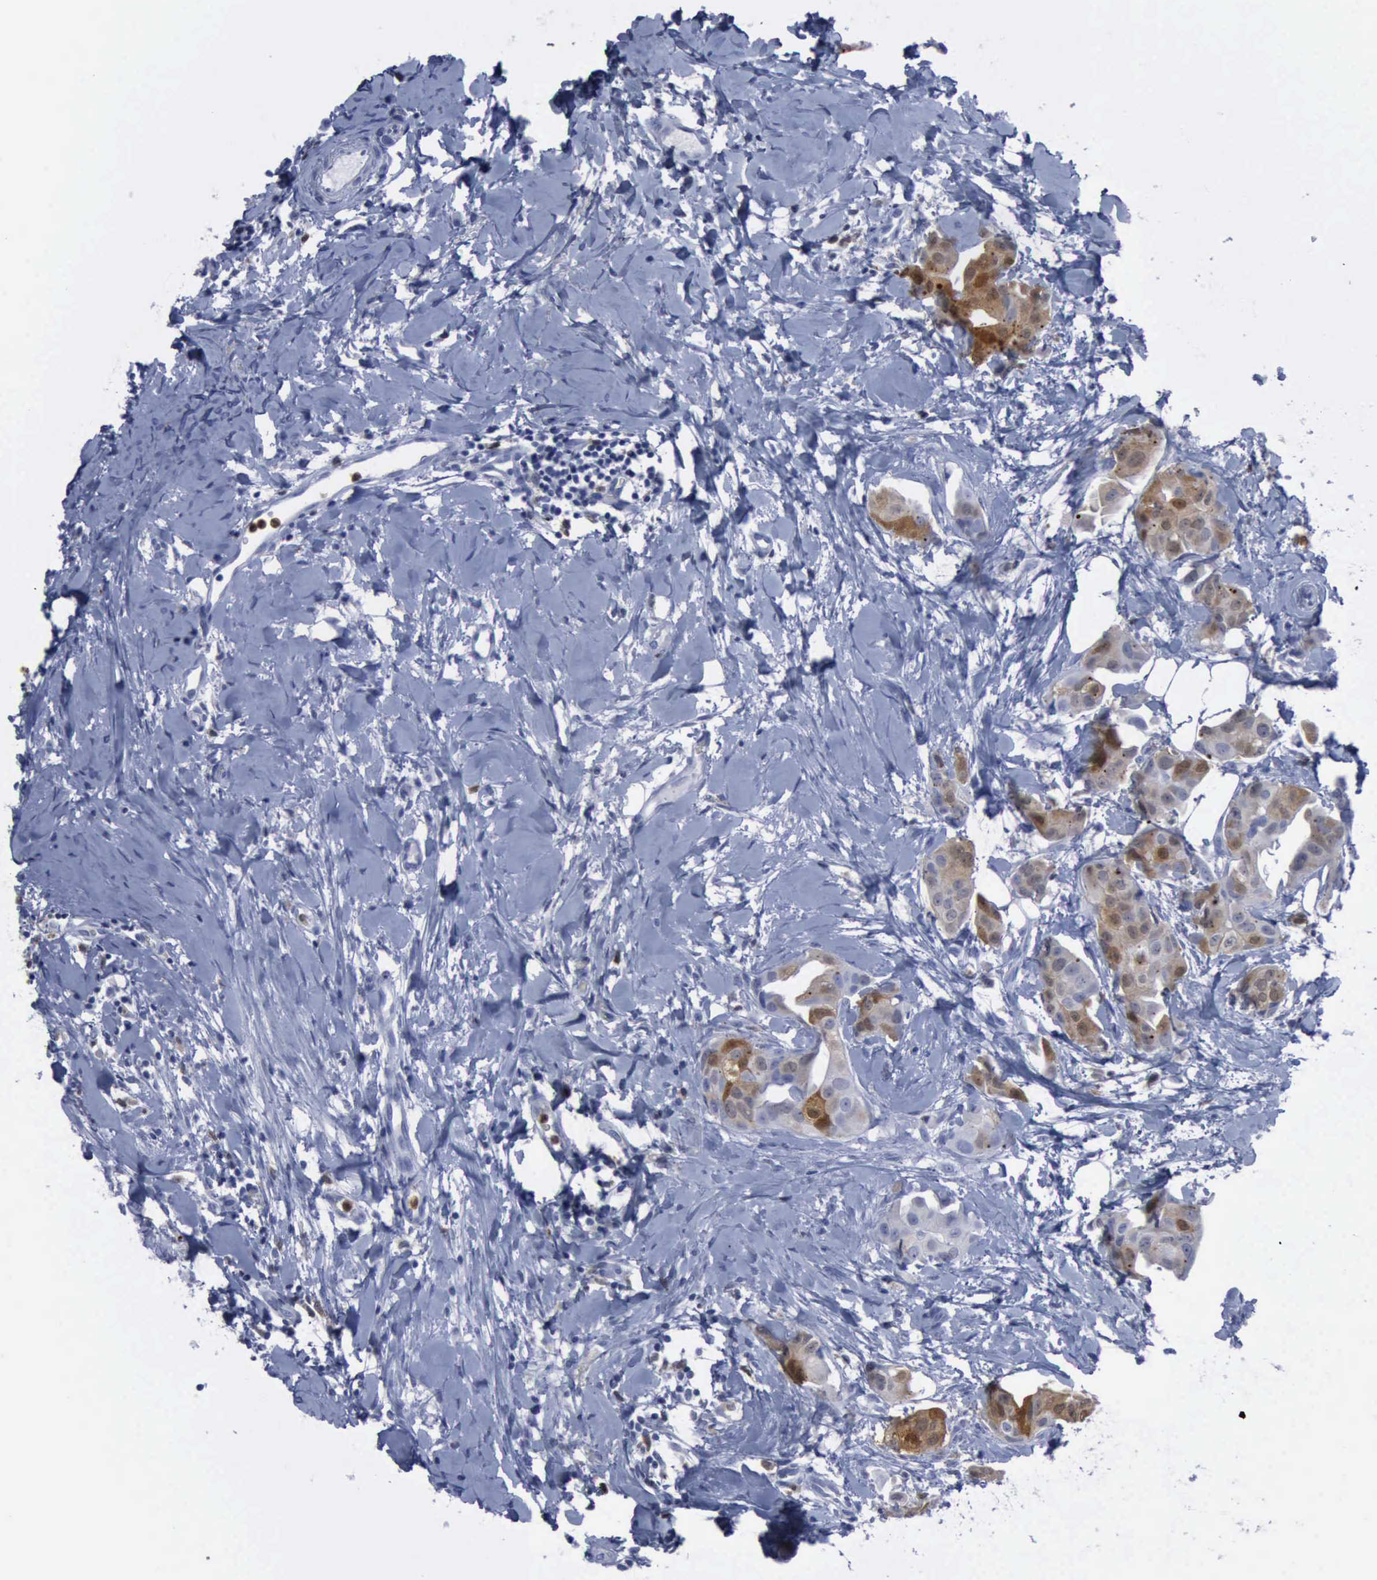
{"staining": {"intensity": "moderate", "quantity": "25%-75%", "location": "cytoplasmic/membranous"}, "tissue": "breast cancer", "cell_type": "Tumor cells", "image_type": "cancer", "snomed": [{"axis": "morphology", "description": "Duct carcinoma"}, {"axis": "topography", "description": "Breast"}], "caption": "High-magnification brightfield microscopy of infiltrating ductal carcinoma (breast) stained with DAB (3,3'-diaminobenzidine) (brown) and counterstained with hematoxylin (blue). tumor cells exhibit moderate cytoplasmic/membranous expression is identified in approximately25%-75% of cells. (DAB (3,3'-diaminobenzidine) IHC with brightfield microscopy, high magnification).", "gene": "CSTA", "patient": {"sex": "female", "age": 40}}